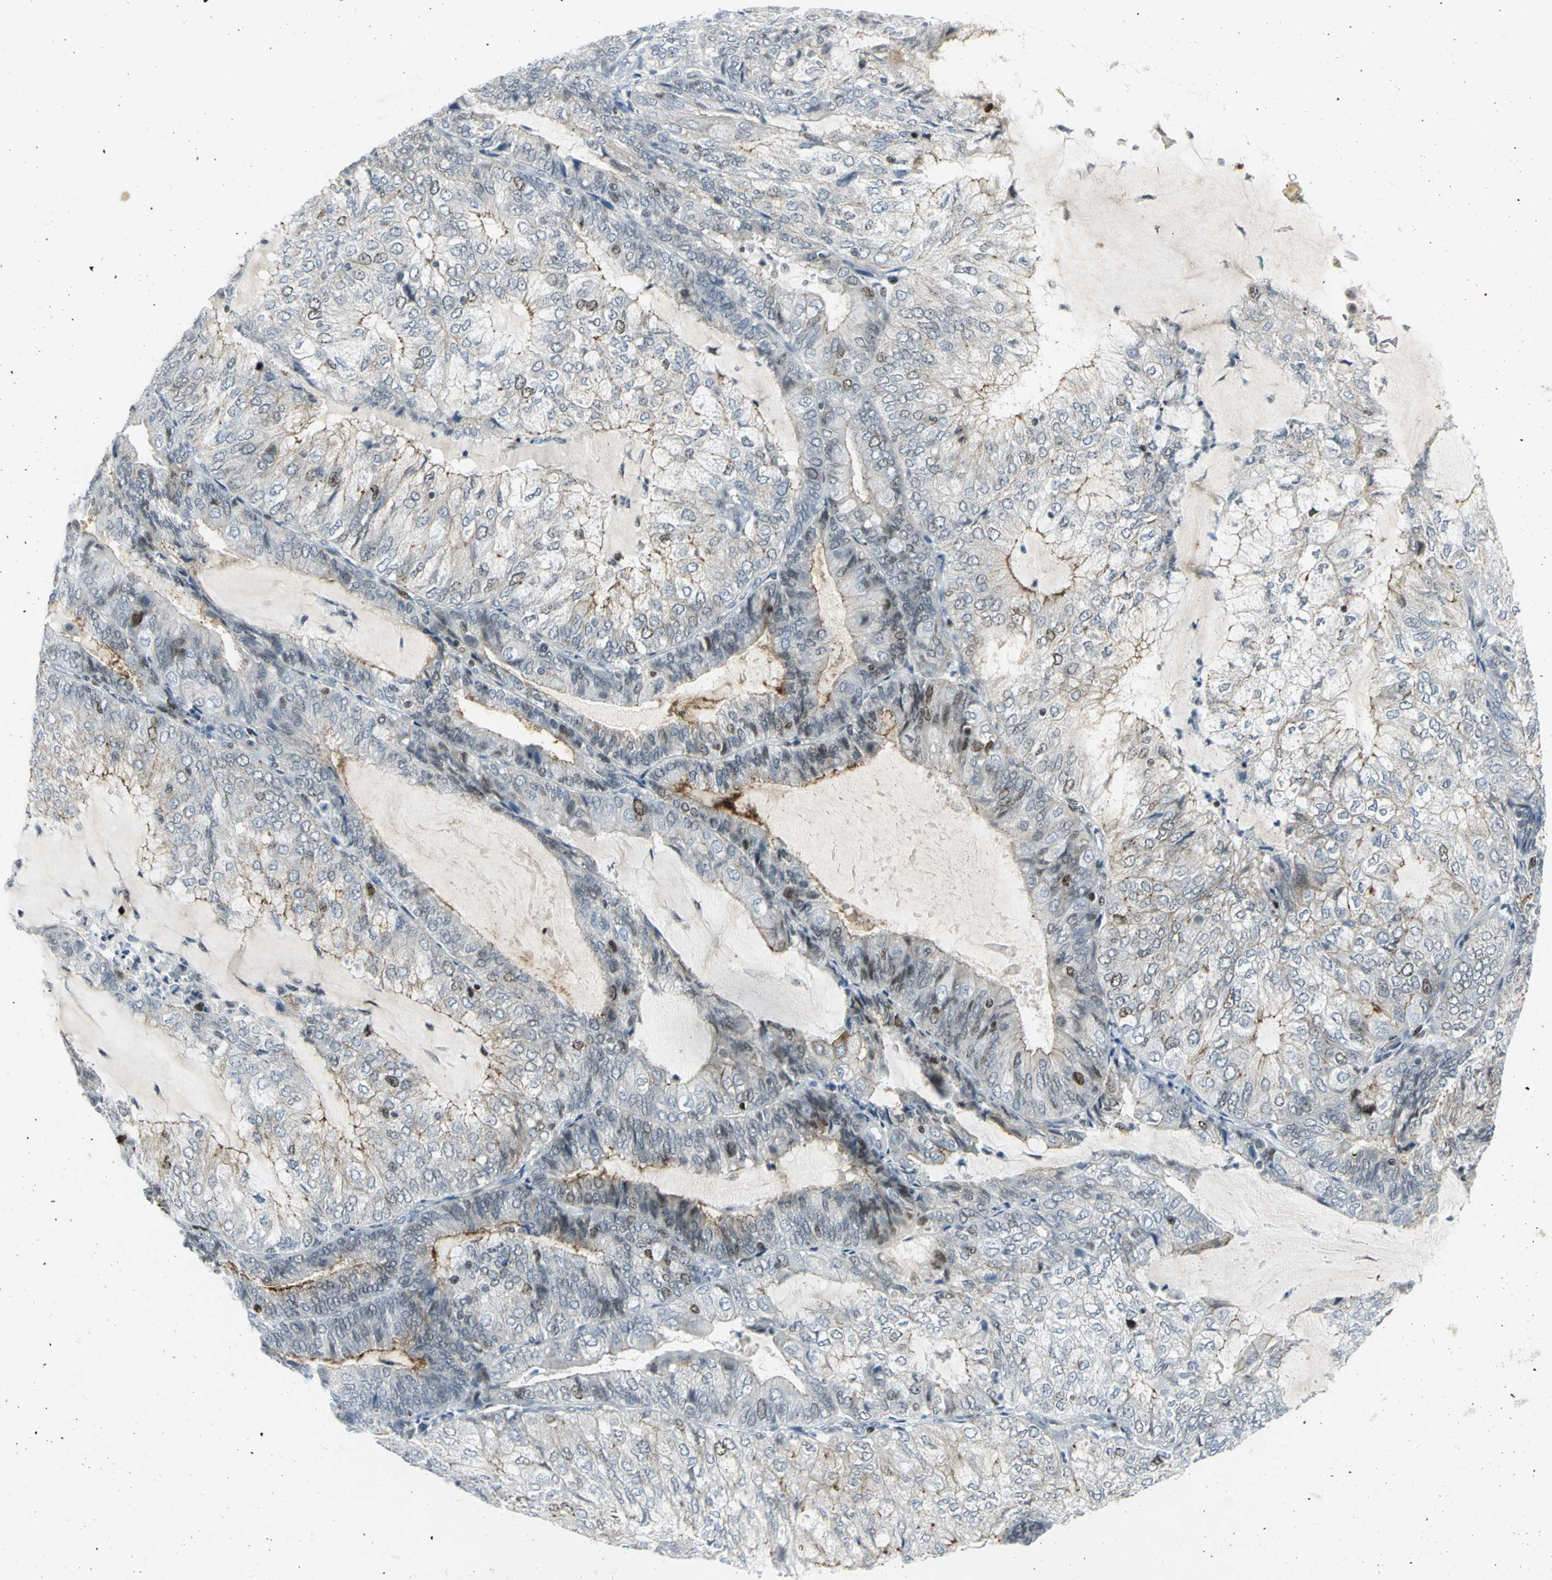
{"staining": {"intensity": "weak", "quantity": "<25%", "location": "nuclear"}, "tissue": "endometrial cancer", "cell_type": "Tumor cells", "image_type": "cancer", "snomed": [{"axis": "morphology", "description": "Adenocarcinoma, NOS"}, {"axis": "topography", "description": "Endometrium"}], "caption": "IHC histopathology image of neoplastic tissue: human adenocarcinoma (endometrial) stained with DAB displays no significant protein expression in tumor cells.", "gene": "RPA1", "patient": {"sex": "female", "age": 81}}